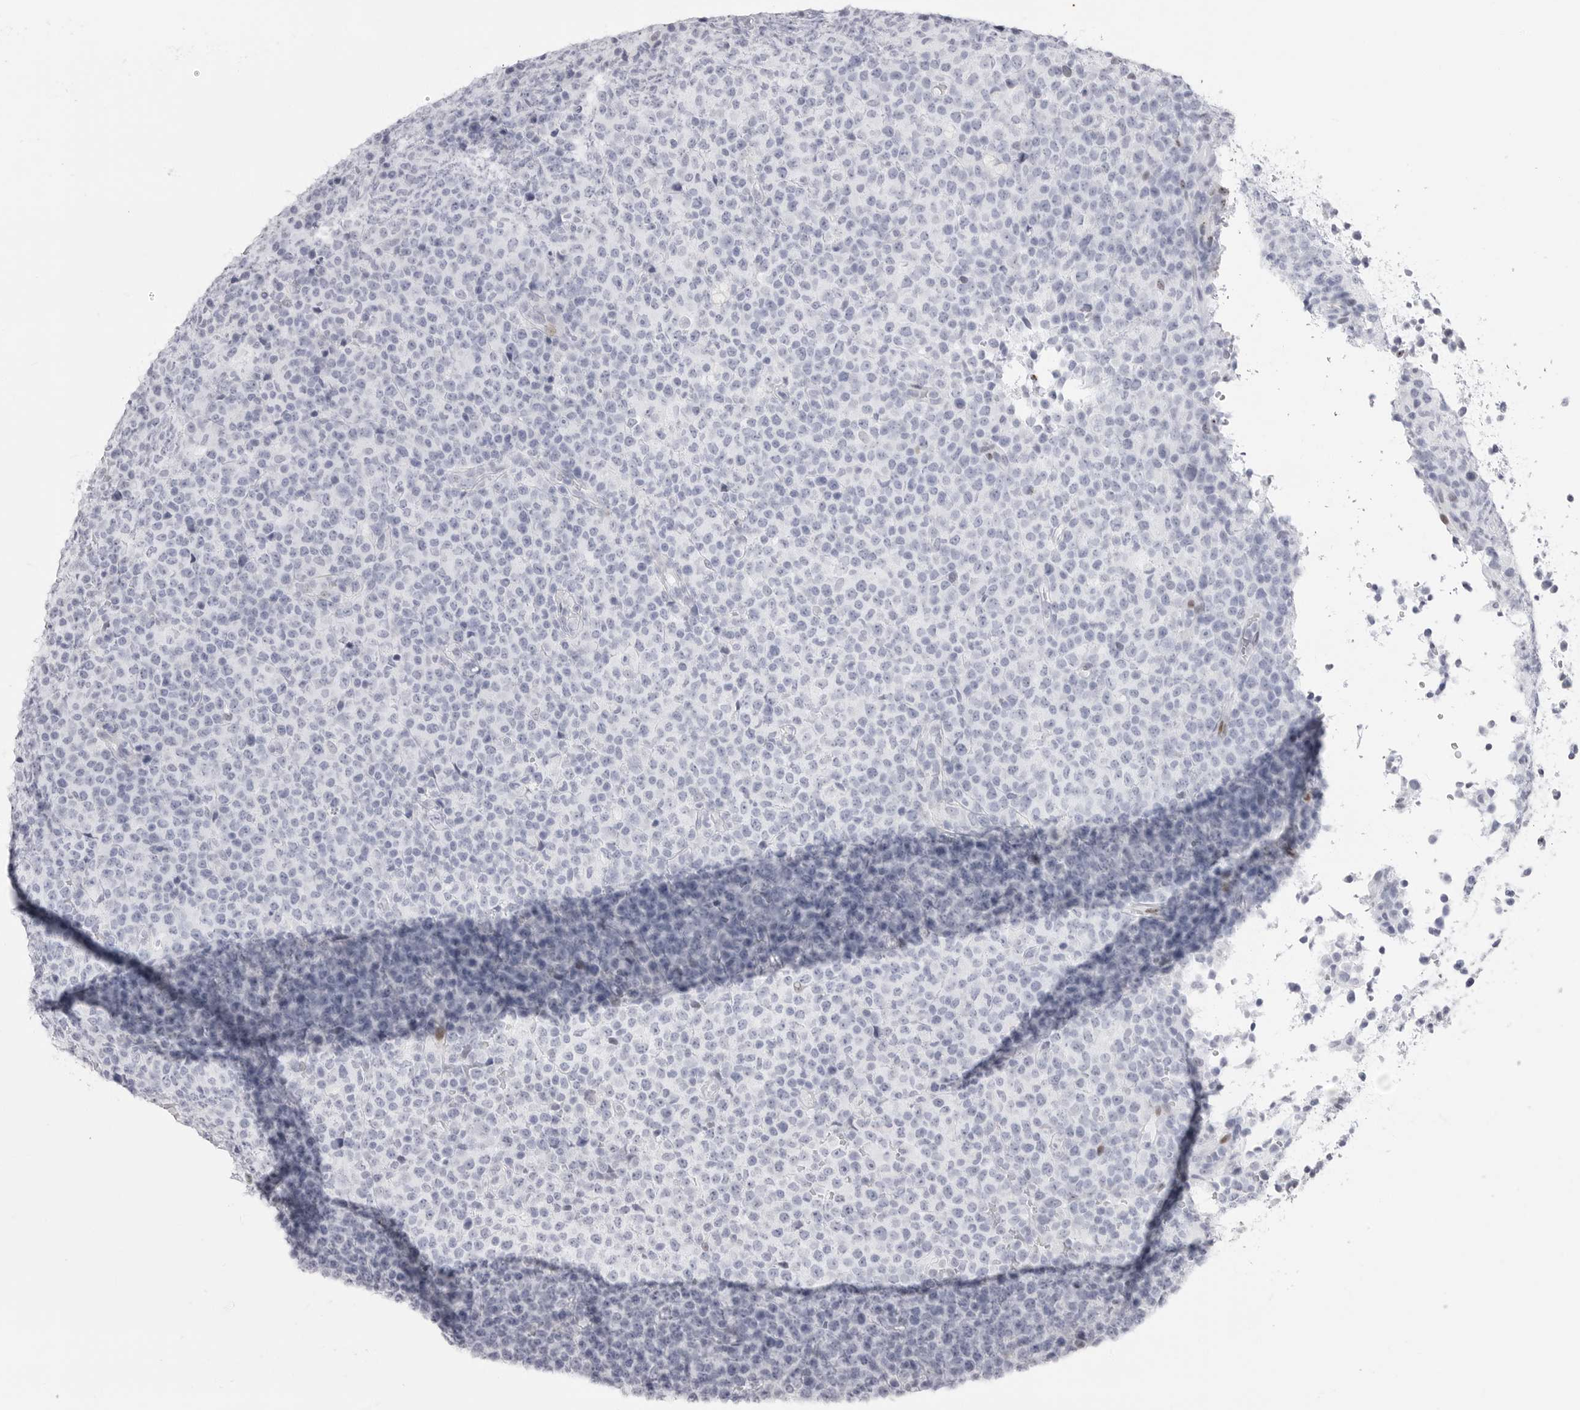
{"staining": {"intensity": "negative", "quantity": "none", "location": "none"}, "tissue": "lymphoma", "cell_type": "Tumor cells", "image_type": "cancer", "snomed": [{"axis": "morphology", "description": "Malignant lymphoma, non-Hodgkin's type, High grade"}, {"axis": "topography", "description": "Lymph node"}], "caption": "Tumor cells show no significant positivity in lymphoma.", "gene": "TSSK1B", "patient": {"sex": "male", "age": 13}}